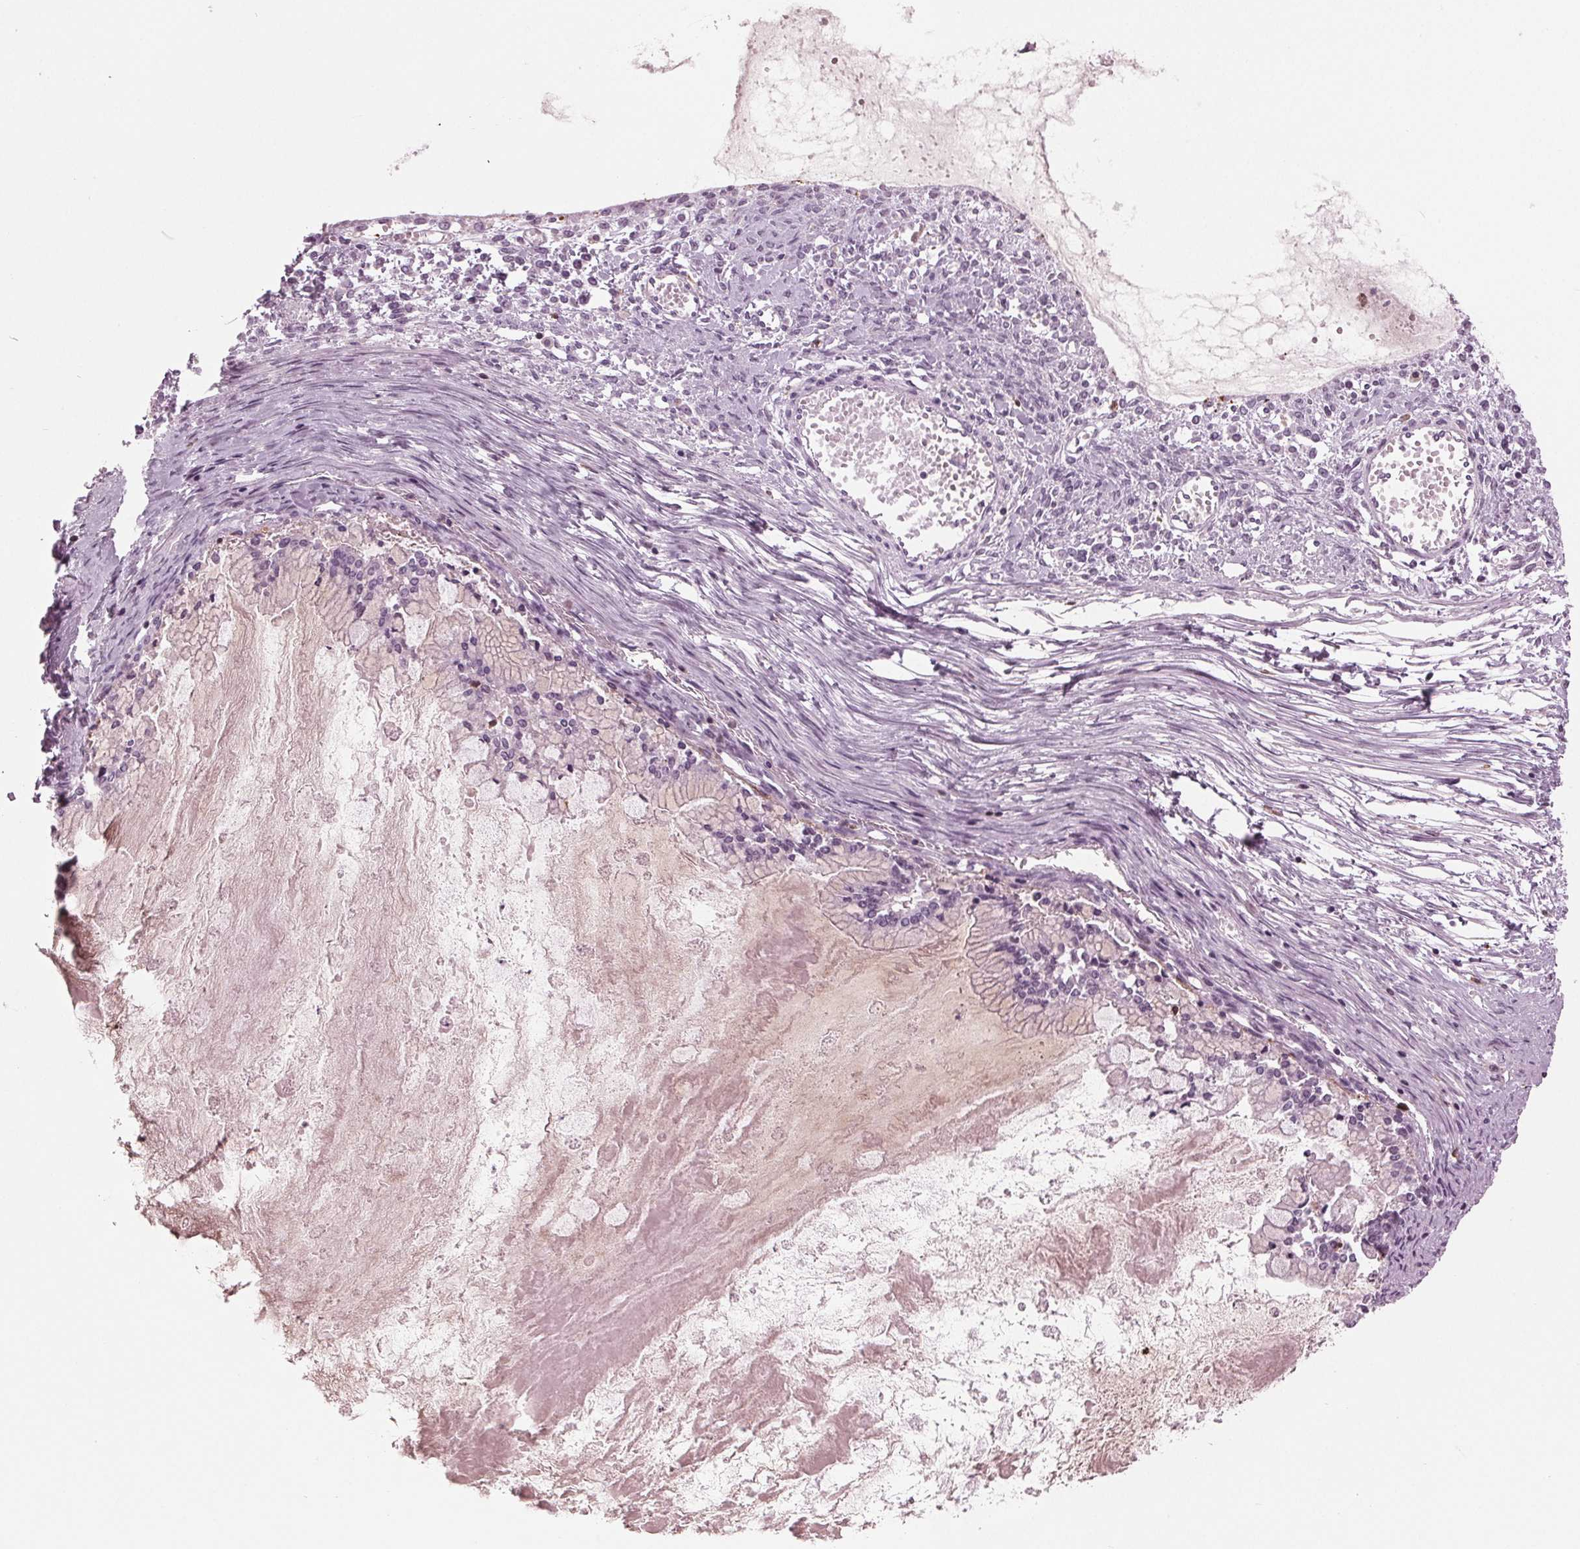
{"staining": {"intensity": "negative", "quantity": "none", "location": "none"}, "tissue": "ovarian cancer", "cell_type": "Tumor cells", "image_type": "cancer", "snomed": [{"axis": "morphology", "description": "Cystadenocarcinoma, mucinous, NOS"}, {"axis": "topography", "description": "Ovary"}], "caption": "This histopathology image is of ovarian mucinous cystadenocarcinoma stained with immunohistochemistry to label a protein in brown with the nuclei are counter-stained blue. There is no expression in tumor cells. Brightfield microscopy of IHC stained with DAB (brown) and hematoxylin (blue), captured at high magnification.", "gene": "BTLA", "patient": {"sex": "female", "age": 67}}